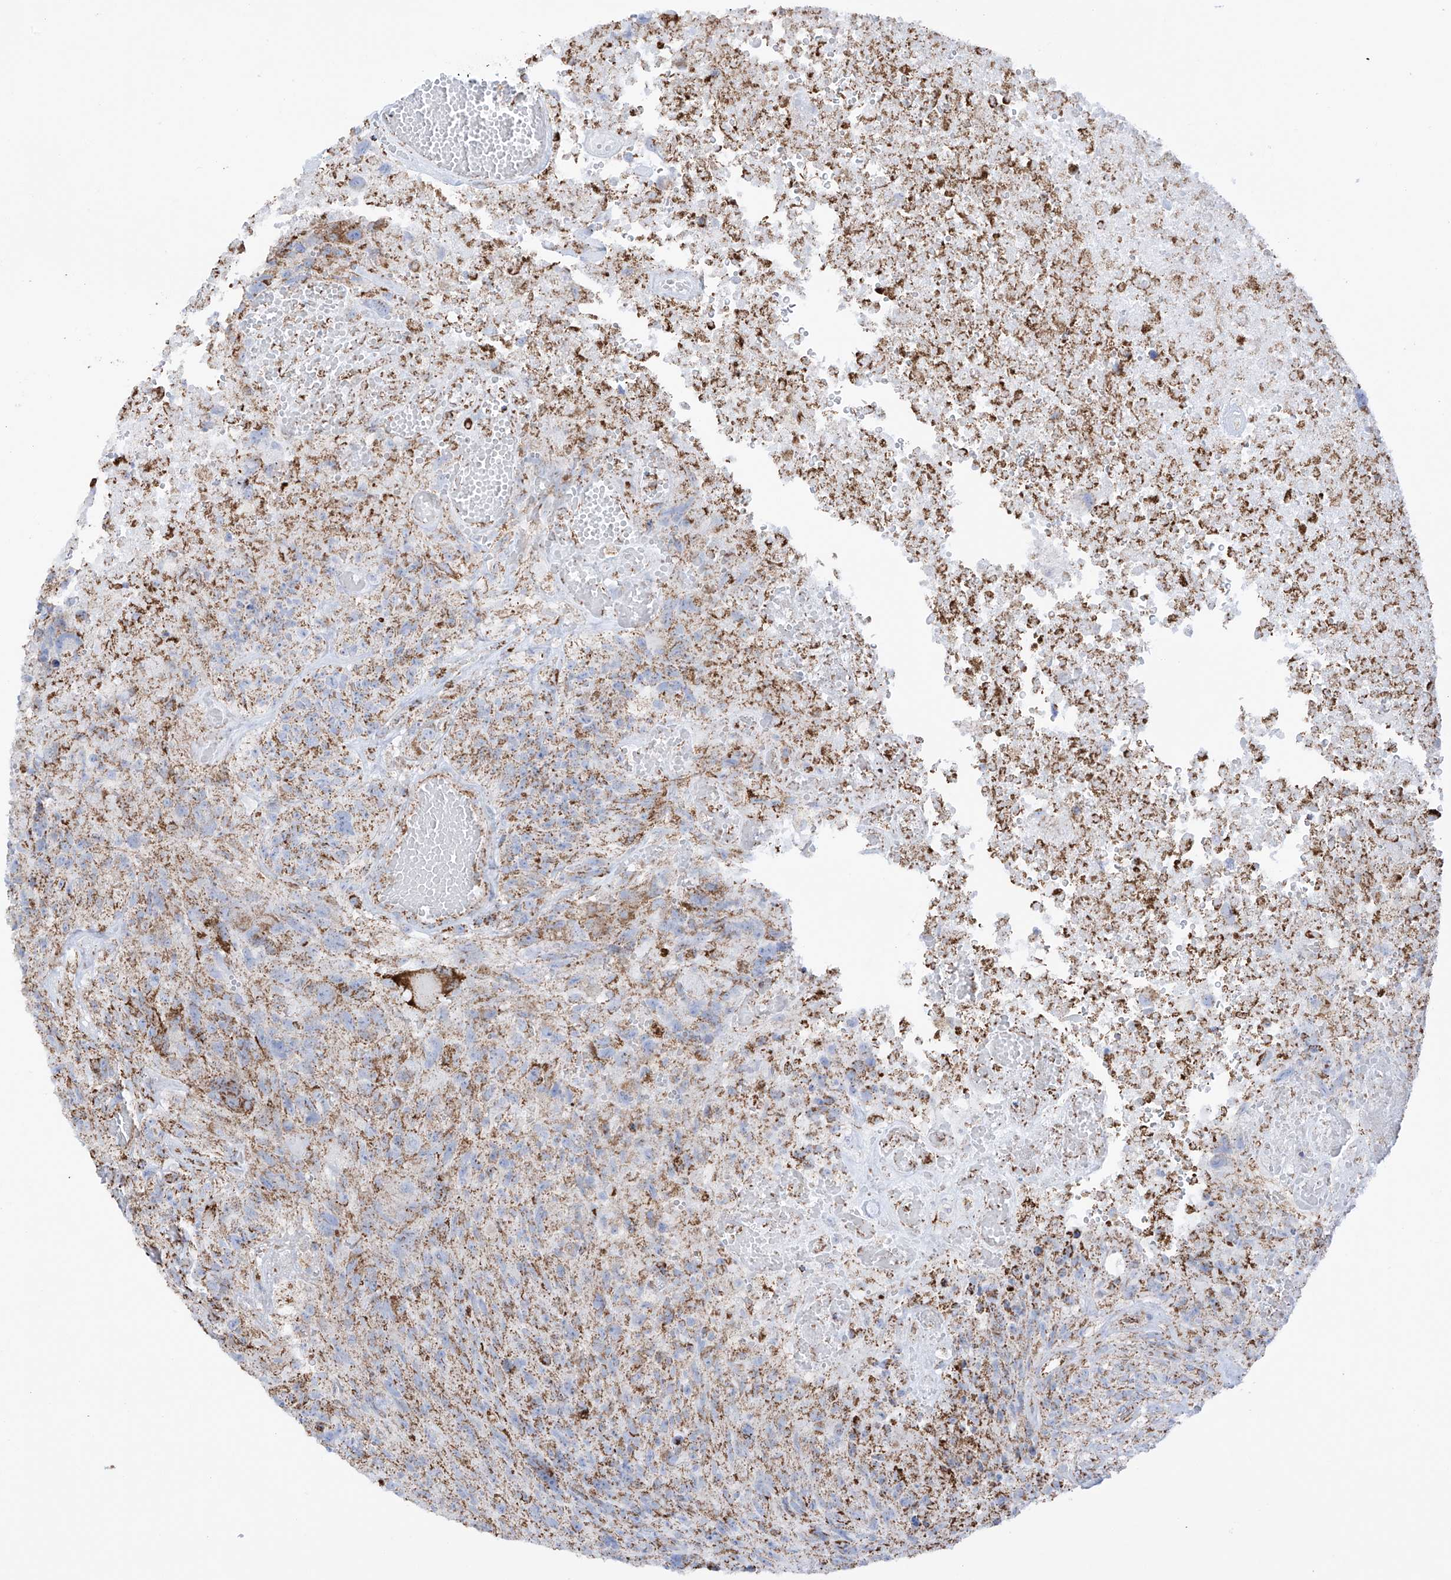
{"staining": {"intensity": "weak", "quantity": "25%-75%", "location": "cytoplasmic/membranous"}, "tissue": "glioma", "cell_type": "Tumor cells", "image_type": "cancer", "snomed": [{"axis": "morphology", "description": "Glioma, malignant, High grade"}, {"axis": "topography", "description": "Brain"}], "caption": "Tumor cells demonstrate low levels of weak cytoplasmic/membranous positivity in about 25%-75% of cells in glioma.", "gene": "XKR3", "patient": {"sex": "male", "age": 69}}